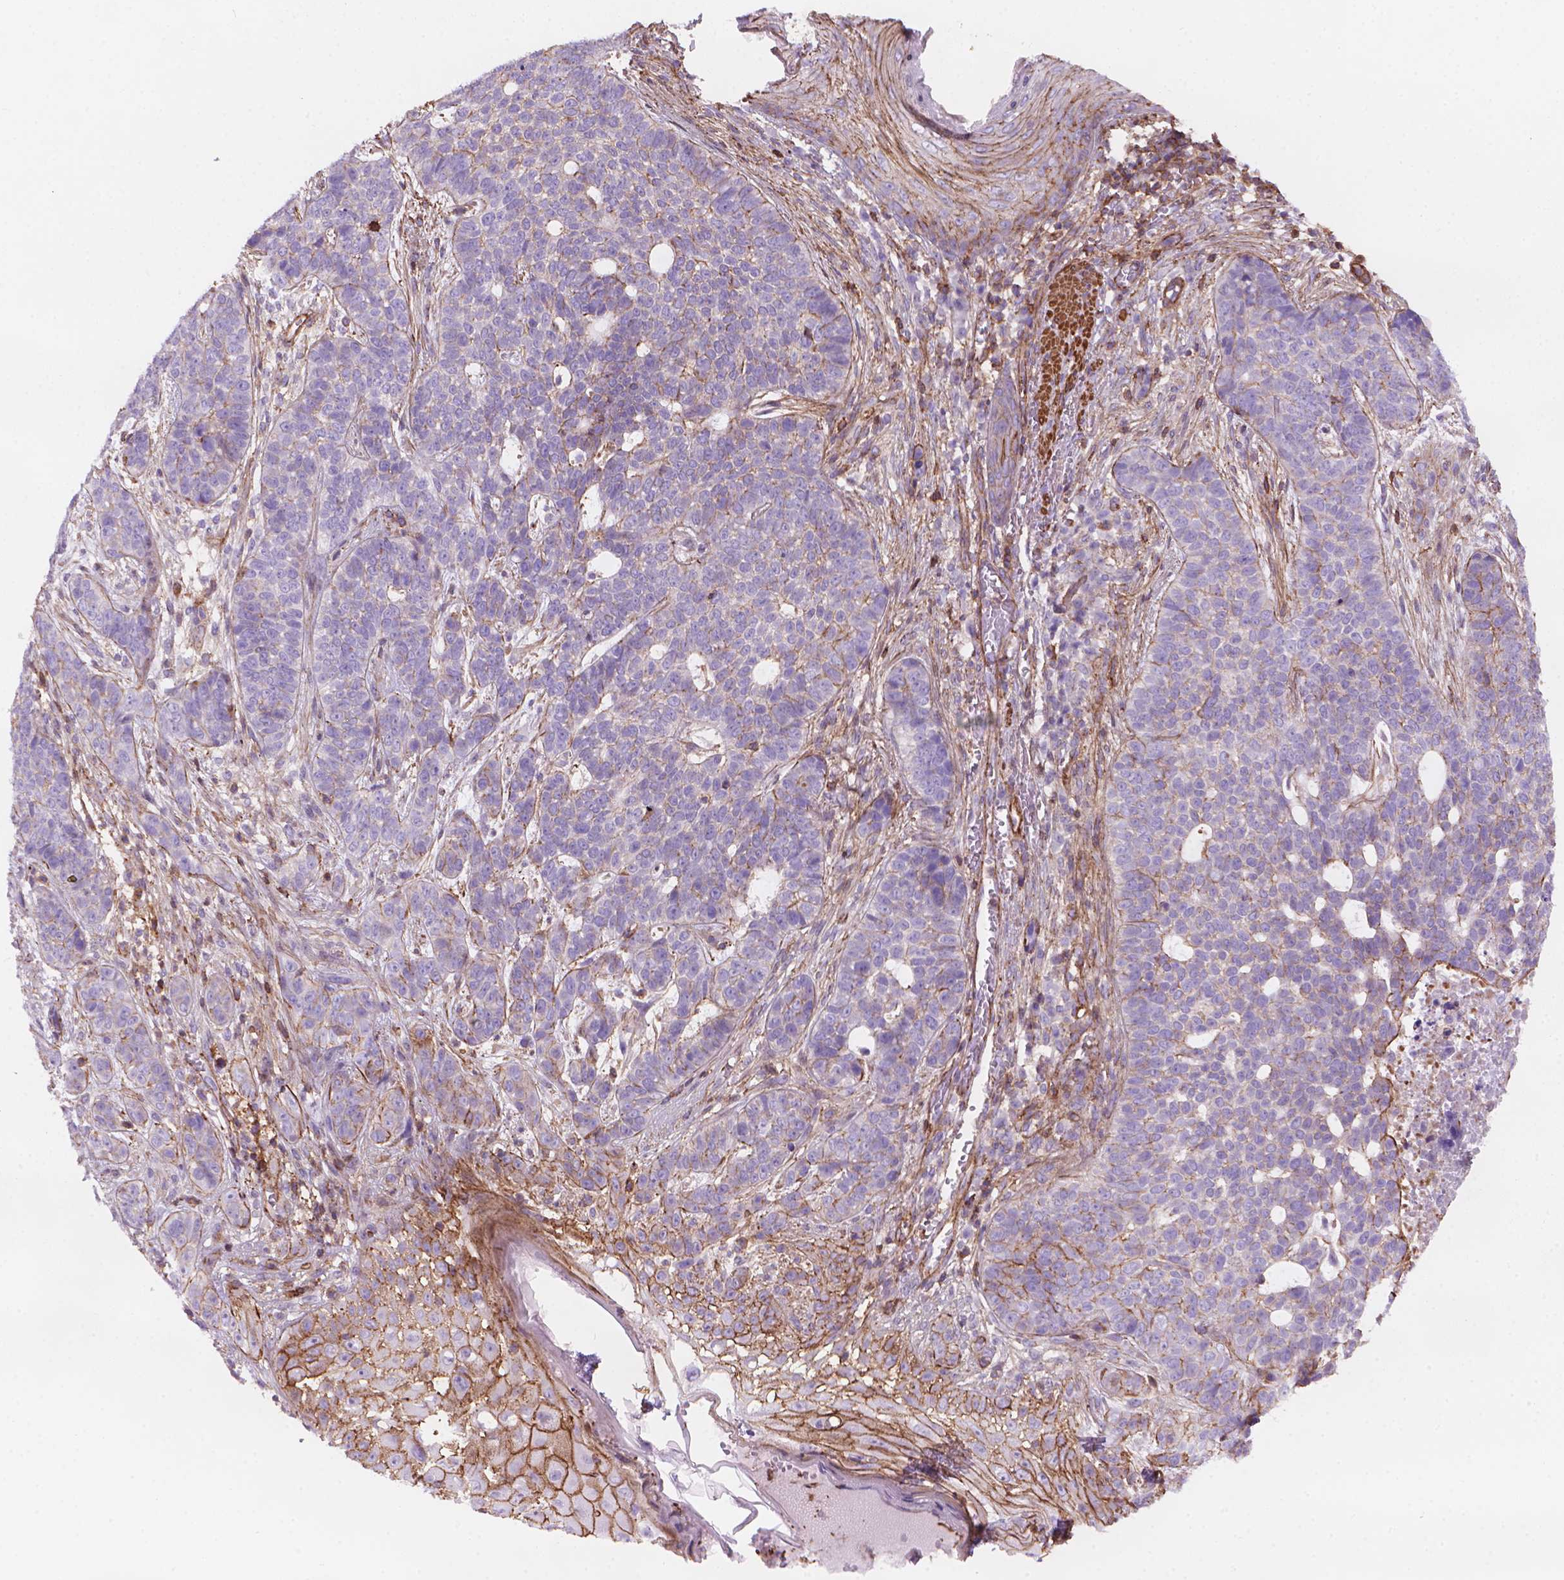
{"staining": {"intensity": "negative", "quantity": "none", "location": "none"}, "tissue": "skin cancer", "cell_type": "Tumor cells", "image_type": "cancer", "snomed": [{"axis": "morphology", "description": "Basal cell carcinoma"}, {"axis": "topography", "description": "Skin"}], "caption": "Immunohistochemical staining of human skin cancer exhibits no significant staining in tumor cells.", "gene": "PATJ", "patient": {"sex": "female", "age": 69}}